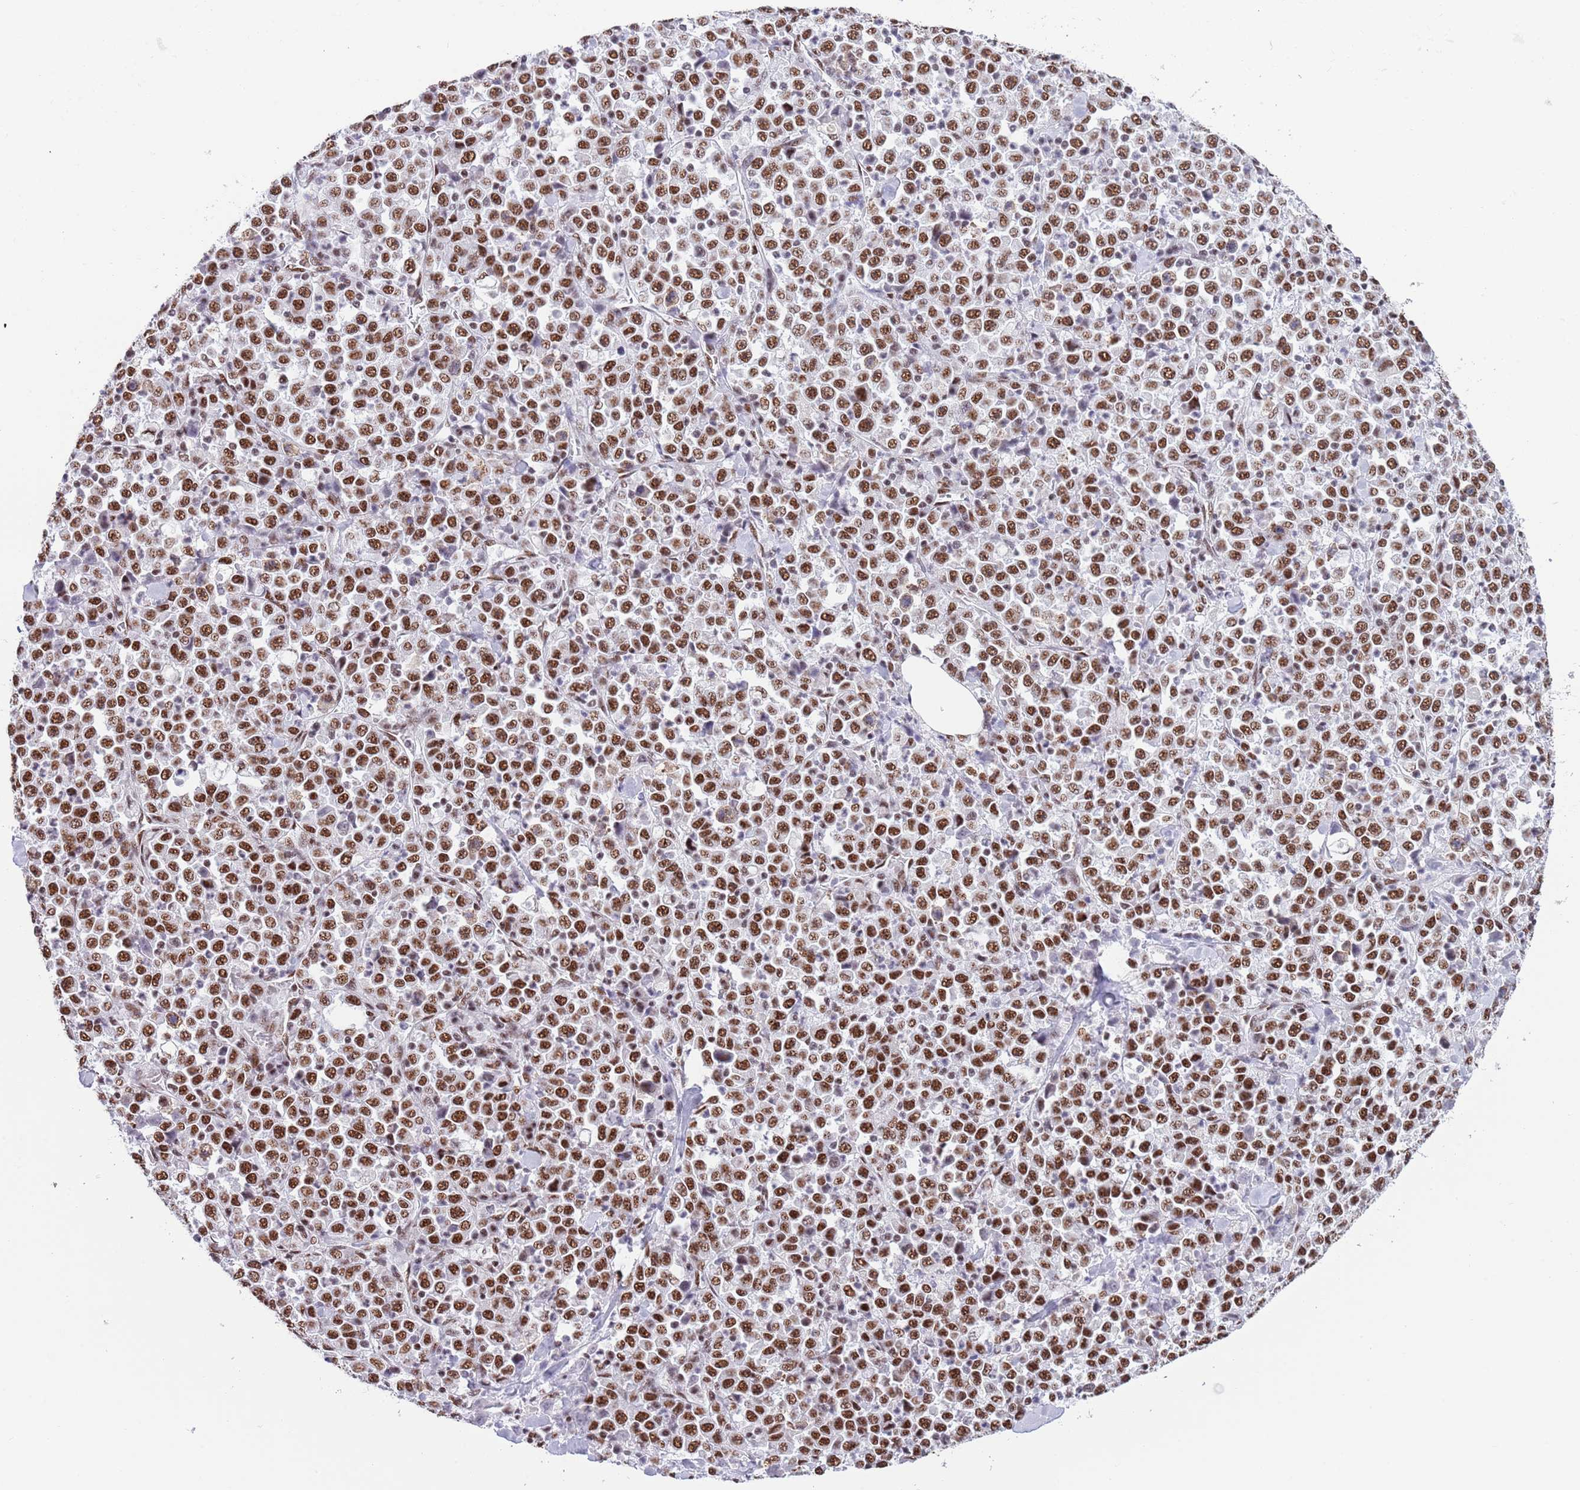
{"staining": {"intensity": "moderate", "quantity": ">75%", "location": "nuclear"}, "tissue": "stomach cancer", "cell_type": "Tumor cells", "image_type": "cancer", "snomed": [{"axis": "morphology", "description": "Normal tissue, NOS"}, {"axis": "morphology", "description": "Adenocarcinoma, NOS"}, {"axis": "topography", "description": "Stomach, upper"}, {"axis": "topography", "description": "Stomach"}], "caption": "A high-resolution photomicrograph shows IHC staining of stomach cancer, which exhibits moderate nuclear positivity in approximately >75% of tumor cells. (DAB (3,3'-diaminobenzidine) IHC with brightfield microscopy, high magnification).", "gene": "SF3A2", "patient": {"sex": "male", "age": 59}}